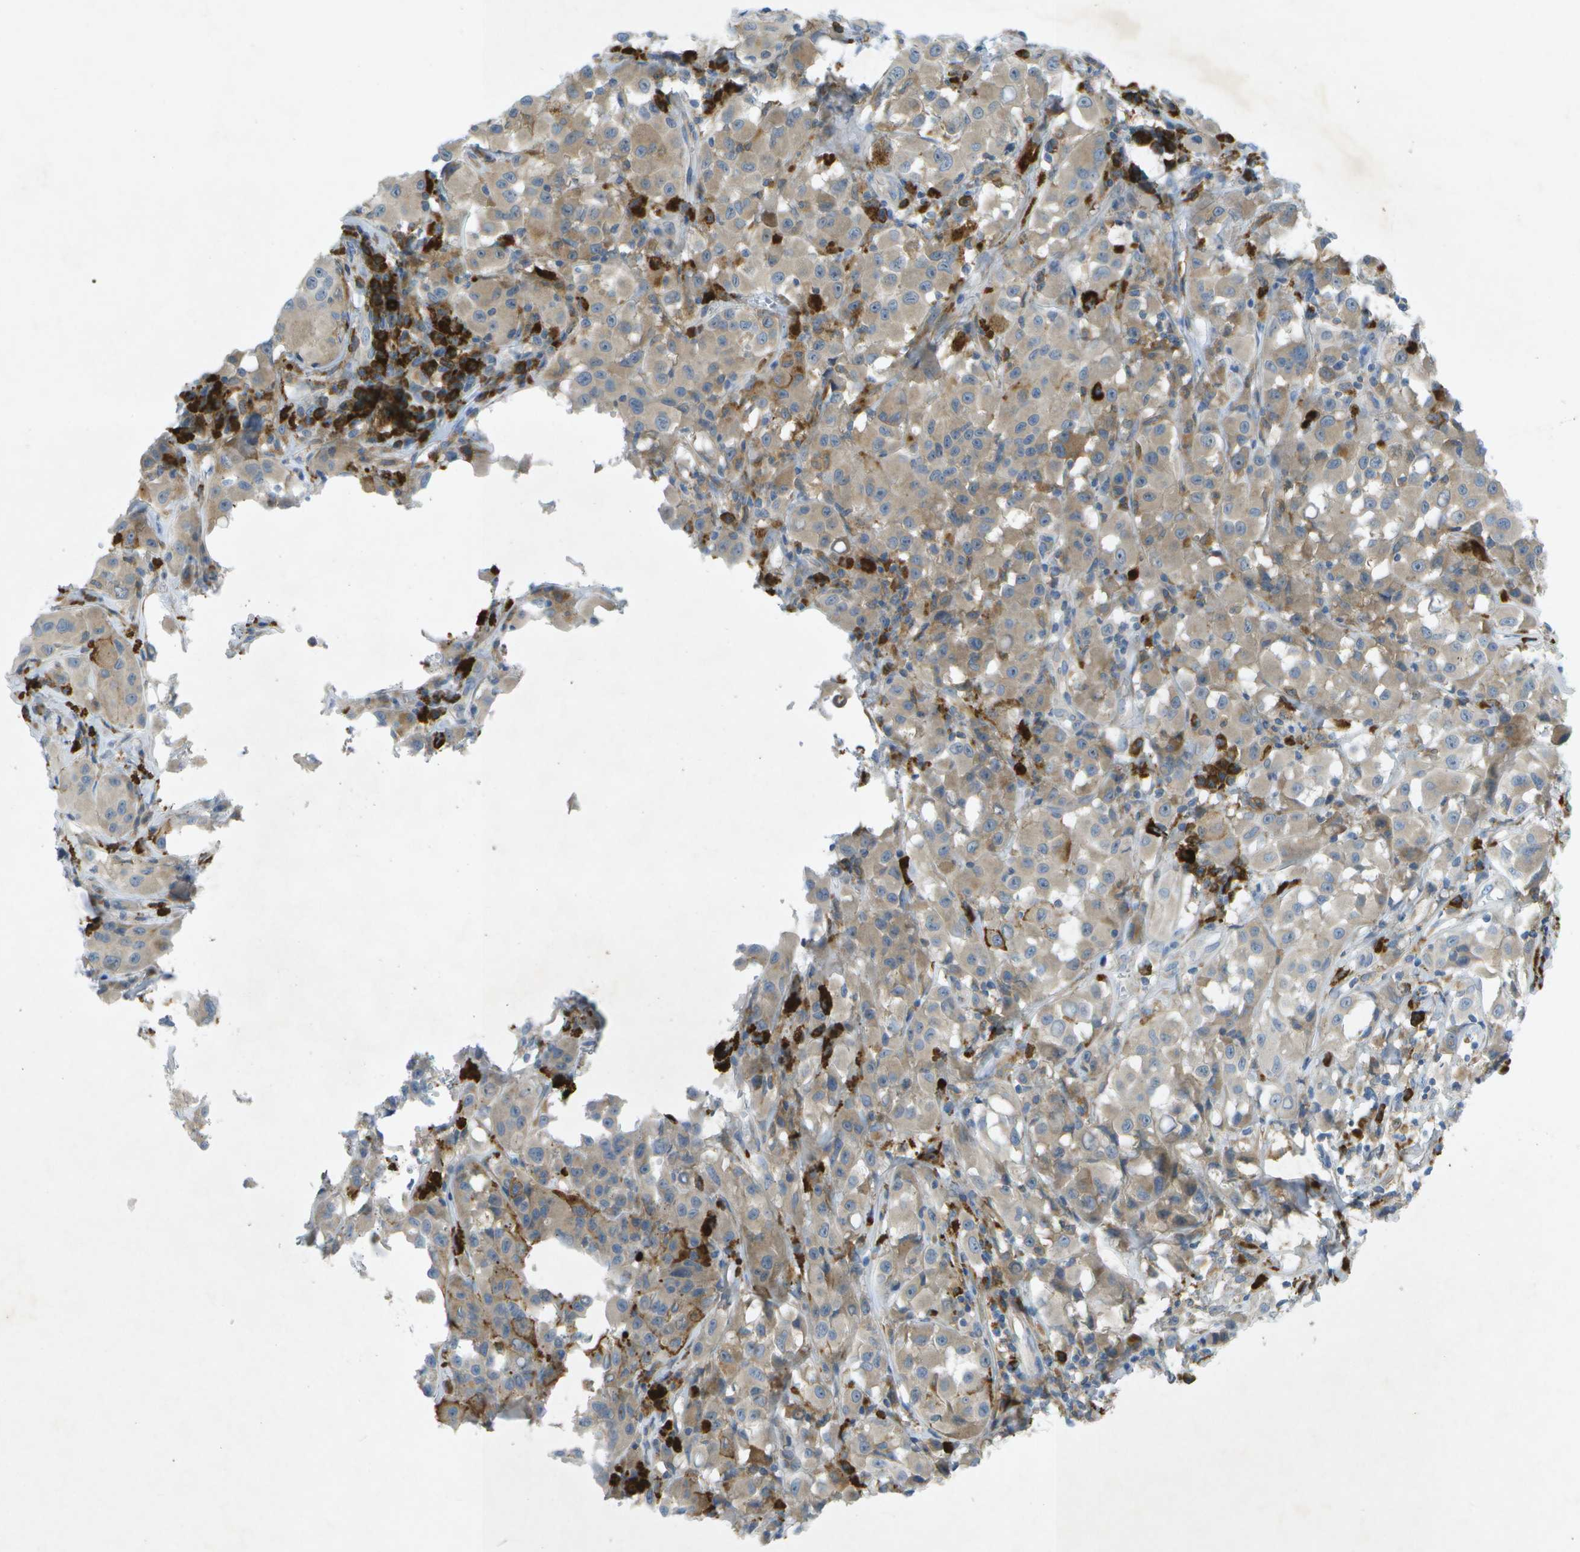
{"staining": {"intensity": "weak", "quantity": "25%-75%", "location": "cytoplasmic/membranous"}, "tissue": "melanoma", "cell_type": "Tumor cells", "image_type": "cancer", "snomed": [{"axis": "morphology", "description": "Malignant melanoma, NOS"}, {"axis": "topography", "description": "Skin"}], "caption": "IHC histopathology image of neoplastic tissue: human melanoma stained using immunohistochemistry exhibits low levels of weak protein expression localized specifically in the cytoplasmic/membranous of tumor cells, appearing as a cytoplasmic/membranous brown color.", "gene": "WNK2", "patient": {"sex": "male", "age": 84}}